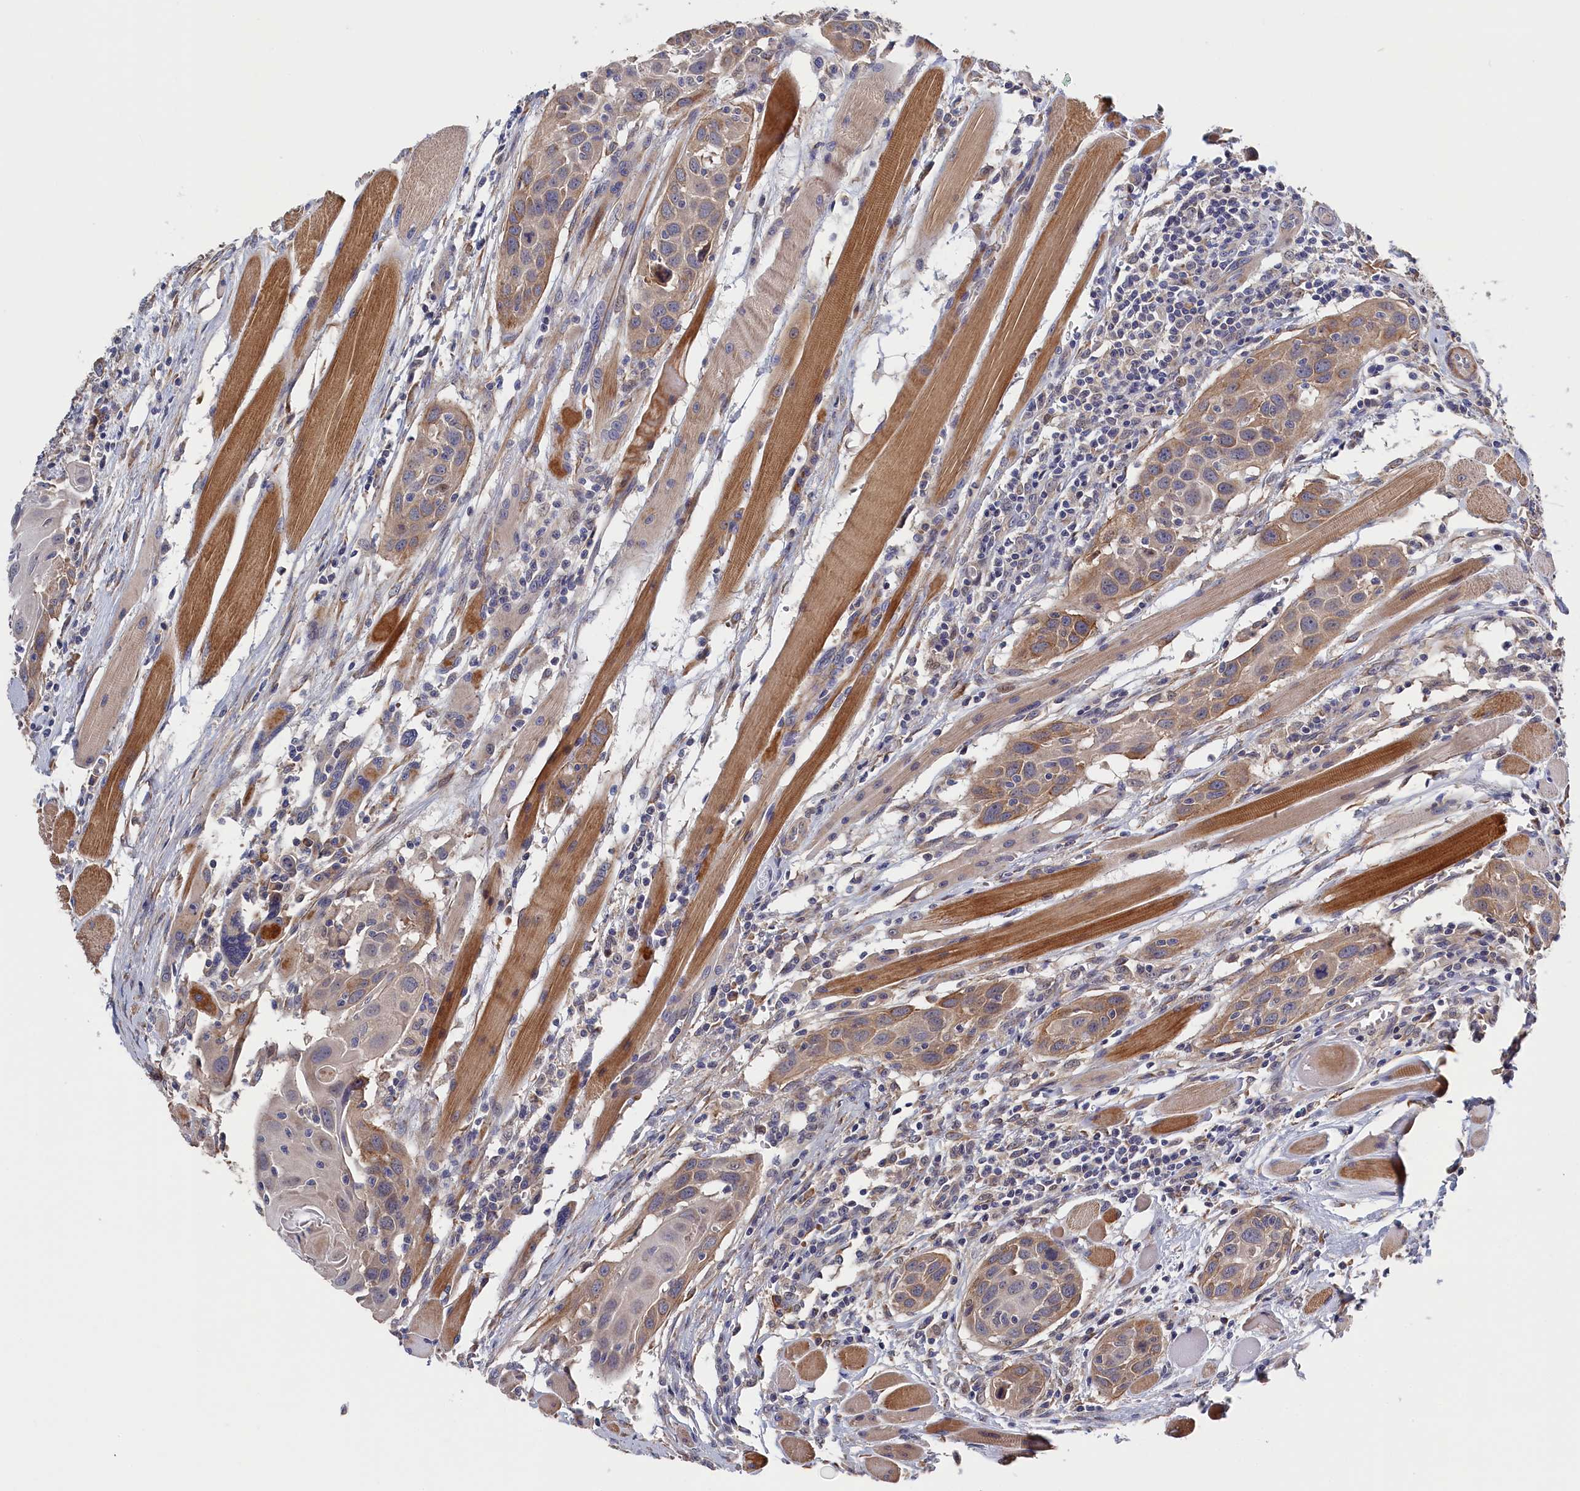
{"staining": {"intensity": "moderate", "quantity": "25%-75%", "location": "cytoplasmic/membranous"}, "tissue": "head and neck cancer", "cell_type": "Tumor cells", "image_type": "cancer", "snomed": [{"axis": "morphology", "description": "Squamous cell carcinoma, NOS"}, {"axis": "topography", "description": "Oral tissue"}, {"axis": "topography", "description": "Head-Neck"}], "caption": "Immunohistochemistry (IHC) (DAB (3,3'-diaminobenzidine)) staining of human head and neck cancer (squamous cell carcinoma) demonstrates moderate cytoplasmic/membranous protein positivity in approximately 25%-75% of tumor cells. The protein is stained brown, and the nuclei are stained in blue (DAB (3,3'-diaminobenzidine) IHC with brightfield microscopy, high magnification).", "gene": "CYB5D2", "patient": {"sex": "female", "age": 50}}